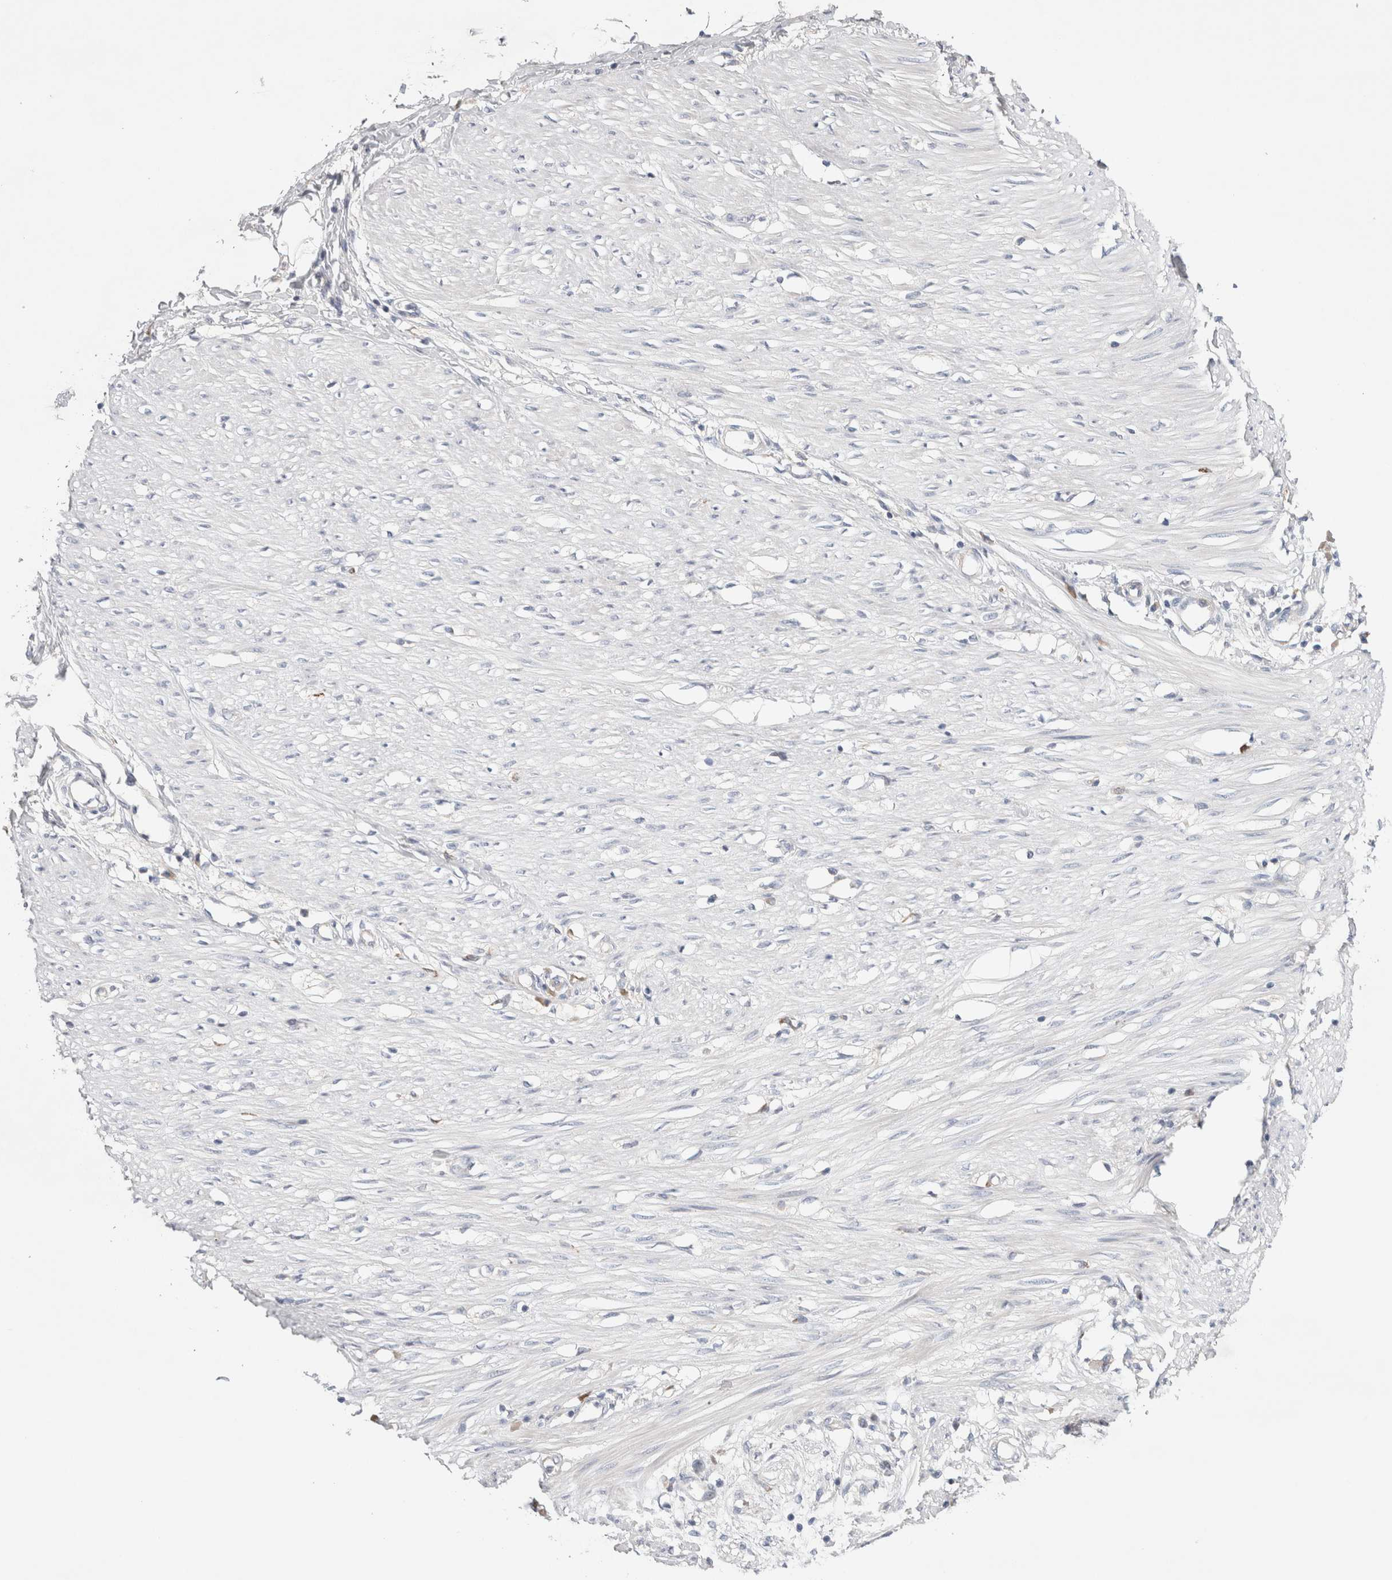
{"staining": {"intensity": "negative", "quantity": "none", "location": "none"}, "tissue": "adipose tissue", "cell_type": "Adipocytes", "image_type": "normal", "snomed": [{"axis": "morphology", "description": "Normal tissue, NOS"}, {"axis": "morphology", "description": "Adenocarcinoma, NOS"}, {"axis": "topography", "description": "Colon"}, {"axis": "topography", "description": "Peripheral nerve tissue"}], "caption": "The immunohistochemistry photomicrograph has no significant staining in adipocytes of adipose tissue.", "gene": "RBM12B", "patient": {"sex": "male", "age": 14}}